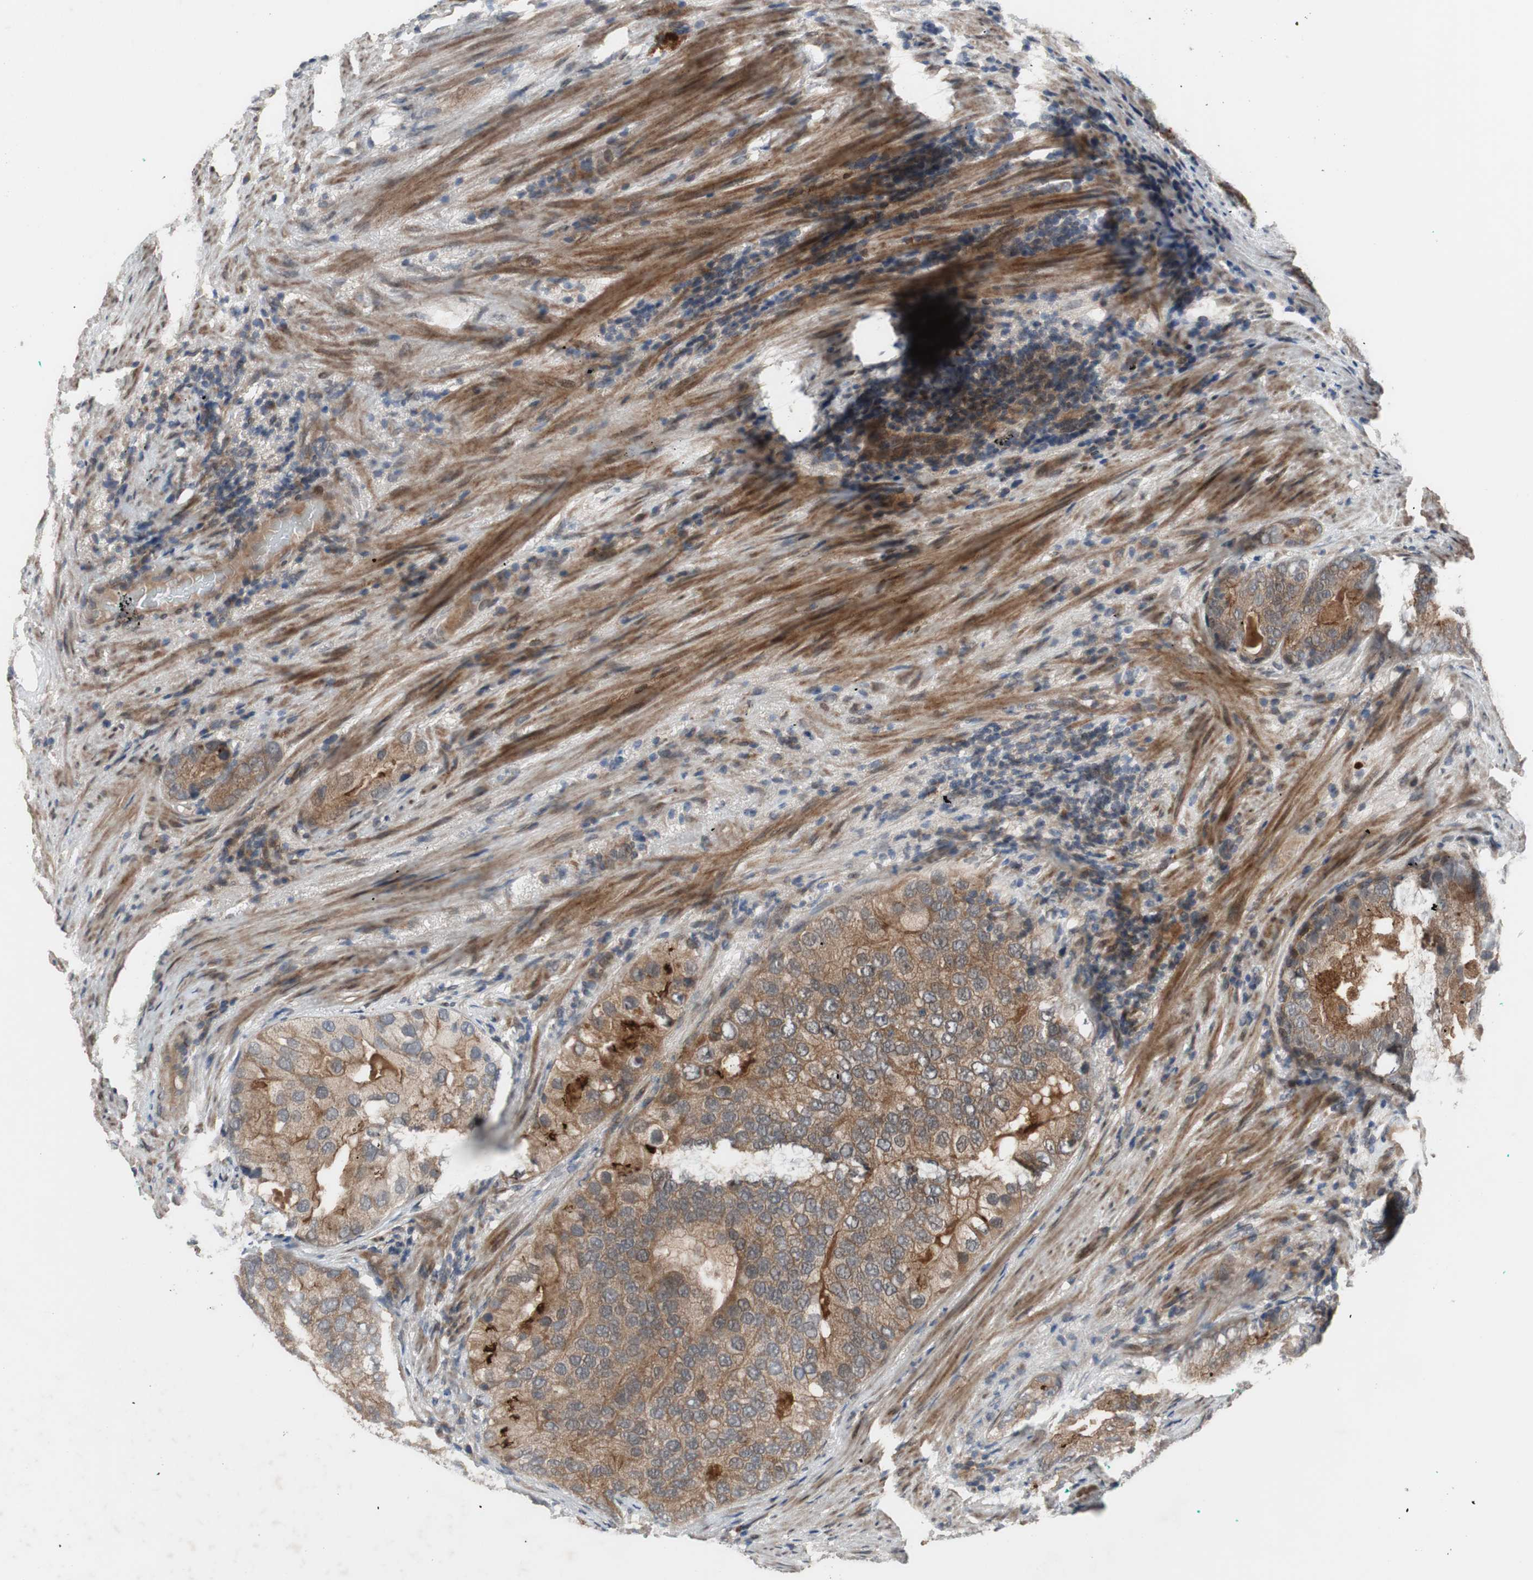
{"staining": {"intensity": "moderate", "quantity": ">75%", "location": "cytoplasmic/membranous"}, "tissue": "prostate cancer", "cell_type": "Tumor cells", "image_type": "cancer", "snomed": [{"axis": "morphology", "description": "Adenocarcinoma, High grade"}, {"axis": "topography", "description": "Prostate"}], "caption": "A histopathology image of prostate adenocarcinoma (high-grade) stained for a protein exhibits moderate cytoplasmic/membranous brown staining in tumor cells.", "gene": "OAZ1", "patient": {"sex": "male", "age": 66}}